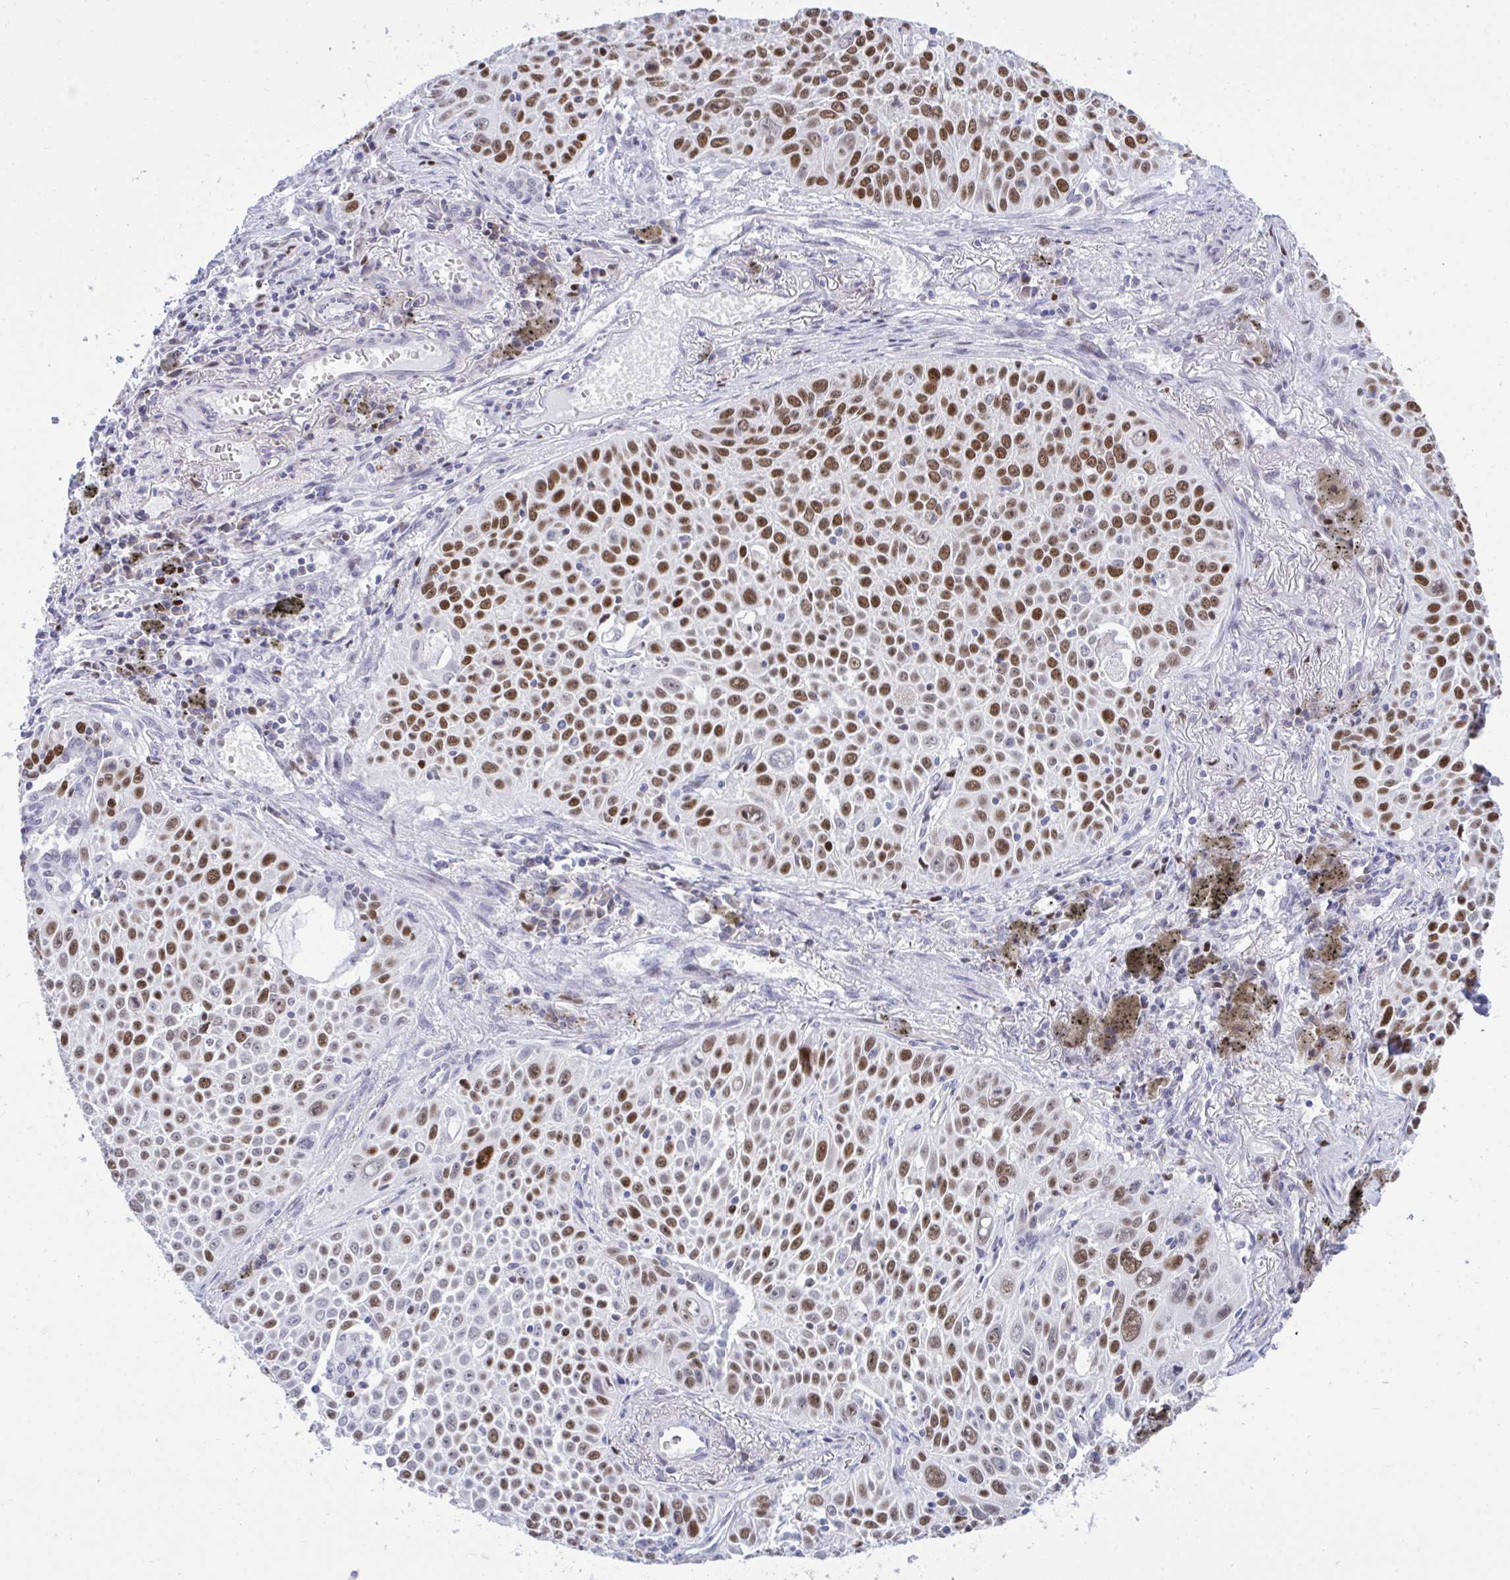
{"staining": {"intensity": "strong", "quantity": "25%-75%", "location": "nuclear"}, "tissue": "lung cancer", "cell_type": "Tumor cells", "image_type": "cancer", "snomed": [{"axis": "morphology", "description": "Squamous cell carcinoma, NOS"}, {"axis": "morphology", "description": "Squamous cell carcinoma, metastatic, NOS"}, {"axis": "topography", "description": "Lymph node"}, {"axis": "topography", "description": "Lung"}], "caption": "DAB immunohistochemical staining of human lung squamous cell carcinoma demonstrates strong nuclear protein staining in approximately 25%-75% of tumor cells.", "gene": "C1QL2", "patient": {"sex": "female", "age": 62}}